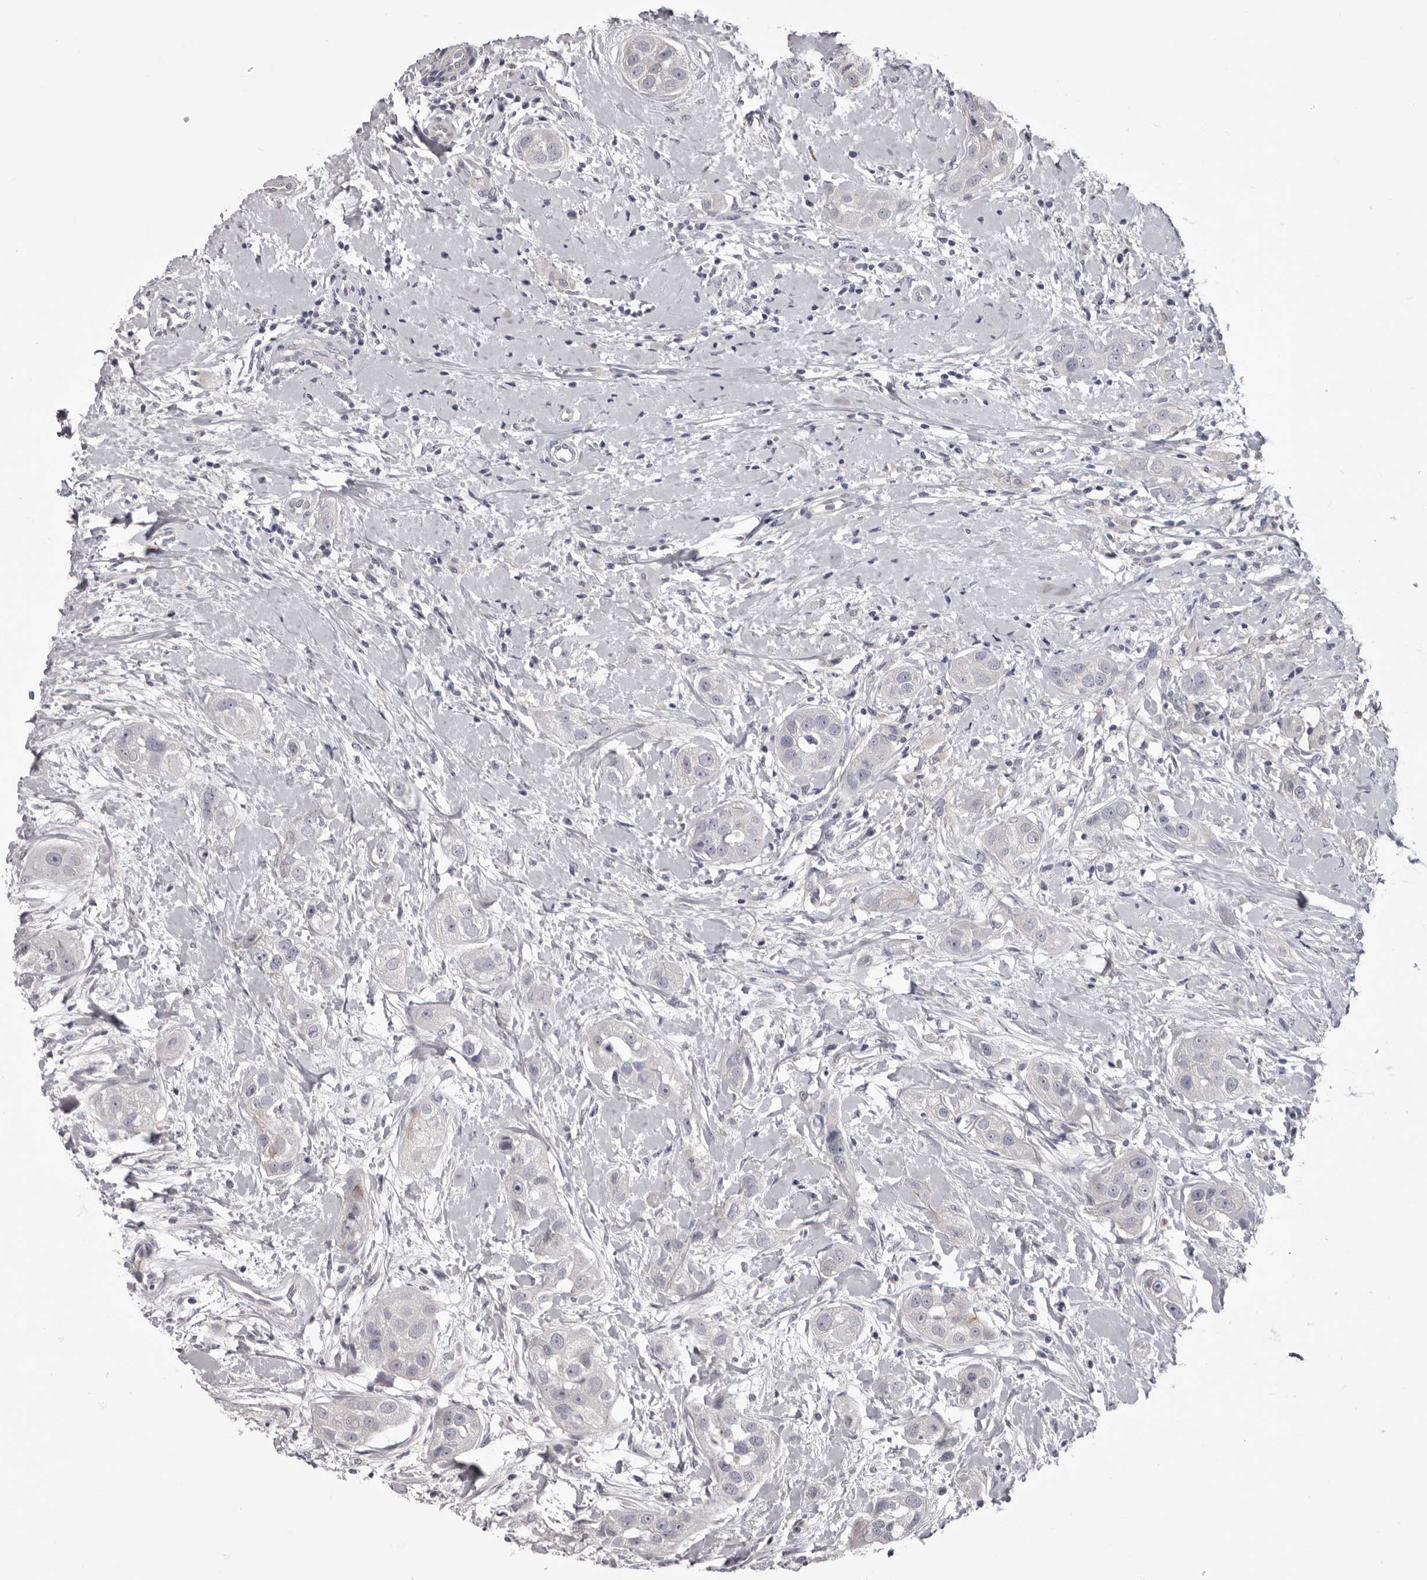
{"staining": {"intensity": "negative", "quantity": "none", "location": "none"}, "tissue": "head and neck cancer", "cell_type": "Tumor cells", "image_type": "cancer", "snomed": [{"axis": "morphology", "description": "Normal tissue, NOS"}, {"axis": "morphology", "description": "Squamous cell carcinoma, NOS"}, {"axis": "topography", "description": "Skeletal muscle"}, {"axis": "topography", "description": "Head-Neck"}], "caption": "Tumor cells are negative for protein expression in human squamous cell carcinoma (head and neck). (DAB immunohistochemistry with hematoxylin counter stain).", "gene": "LPAR6", "patient": {"sex": "male", "age": 51}}